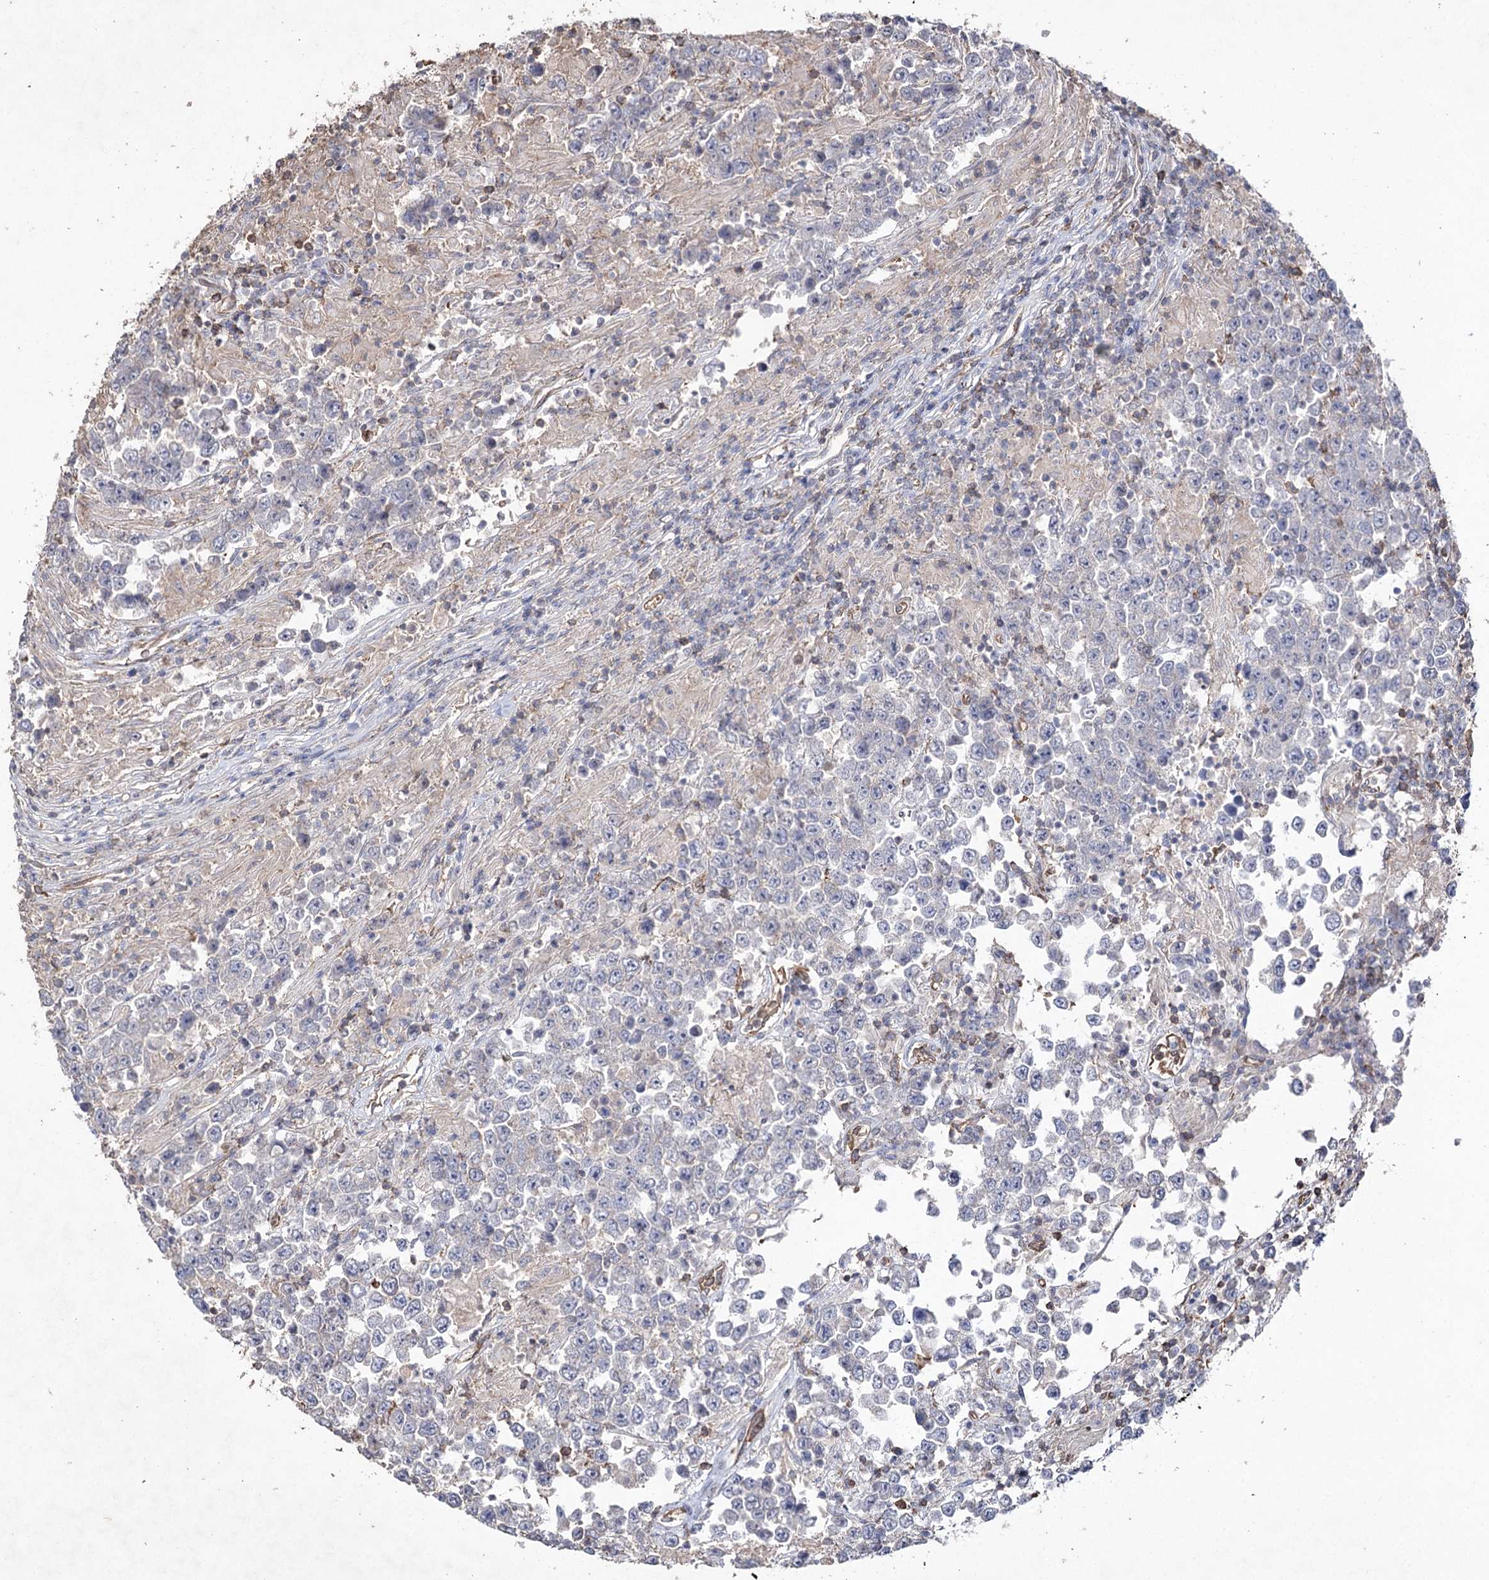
{"staining": {"intensity": "negative", "quantity": "none", "location": "none"}, "tissue": "testis cancer", "cell_type": "Tumor cells", "image_type": "cancer", "snomed": [{"axis": "morphology", "description": "Normal tissue, NOS"}, {"axis": "morphology", "description": "Urothelial carcinoma, High grade"}, {"axis": "morphology", "description": "Seminoma, NOS"}, {"axis": "morphology", "description": "Carcinoma, Embryonal, NOS"}, {"axis": "topography", "description": "Urinary bladder"}, {"axis": "topography", "description": "Testis"}], "caption": "This image is of seminoma (testis) stained with immunohistochemistry to label a protein in brown with the nuclei are counter-stained blue. There is no expression in tumor cells.", "gene": "FAM13B", "patient": {"sex": "male", "age": 41}}